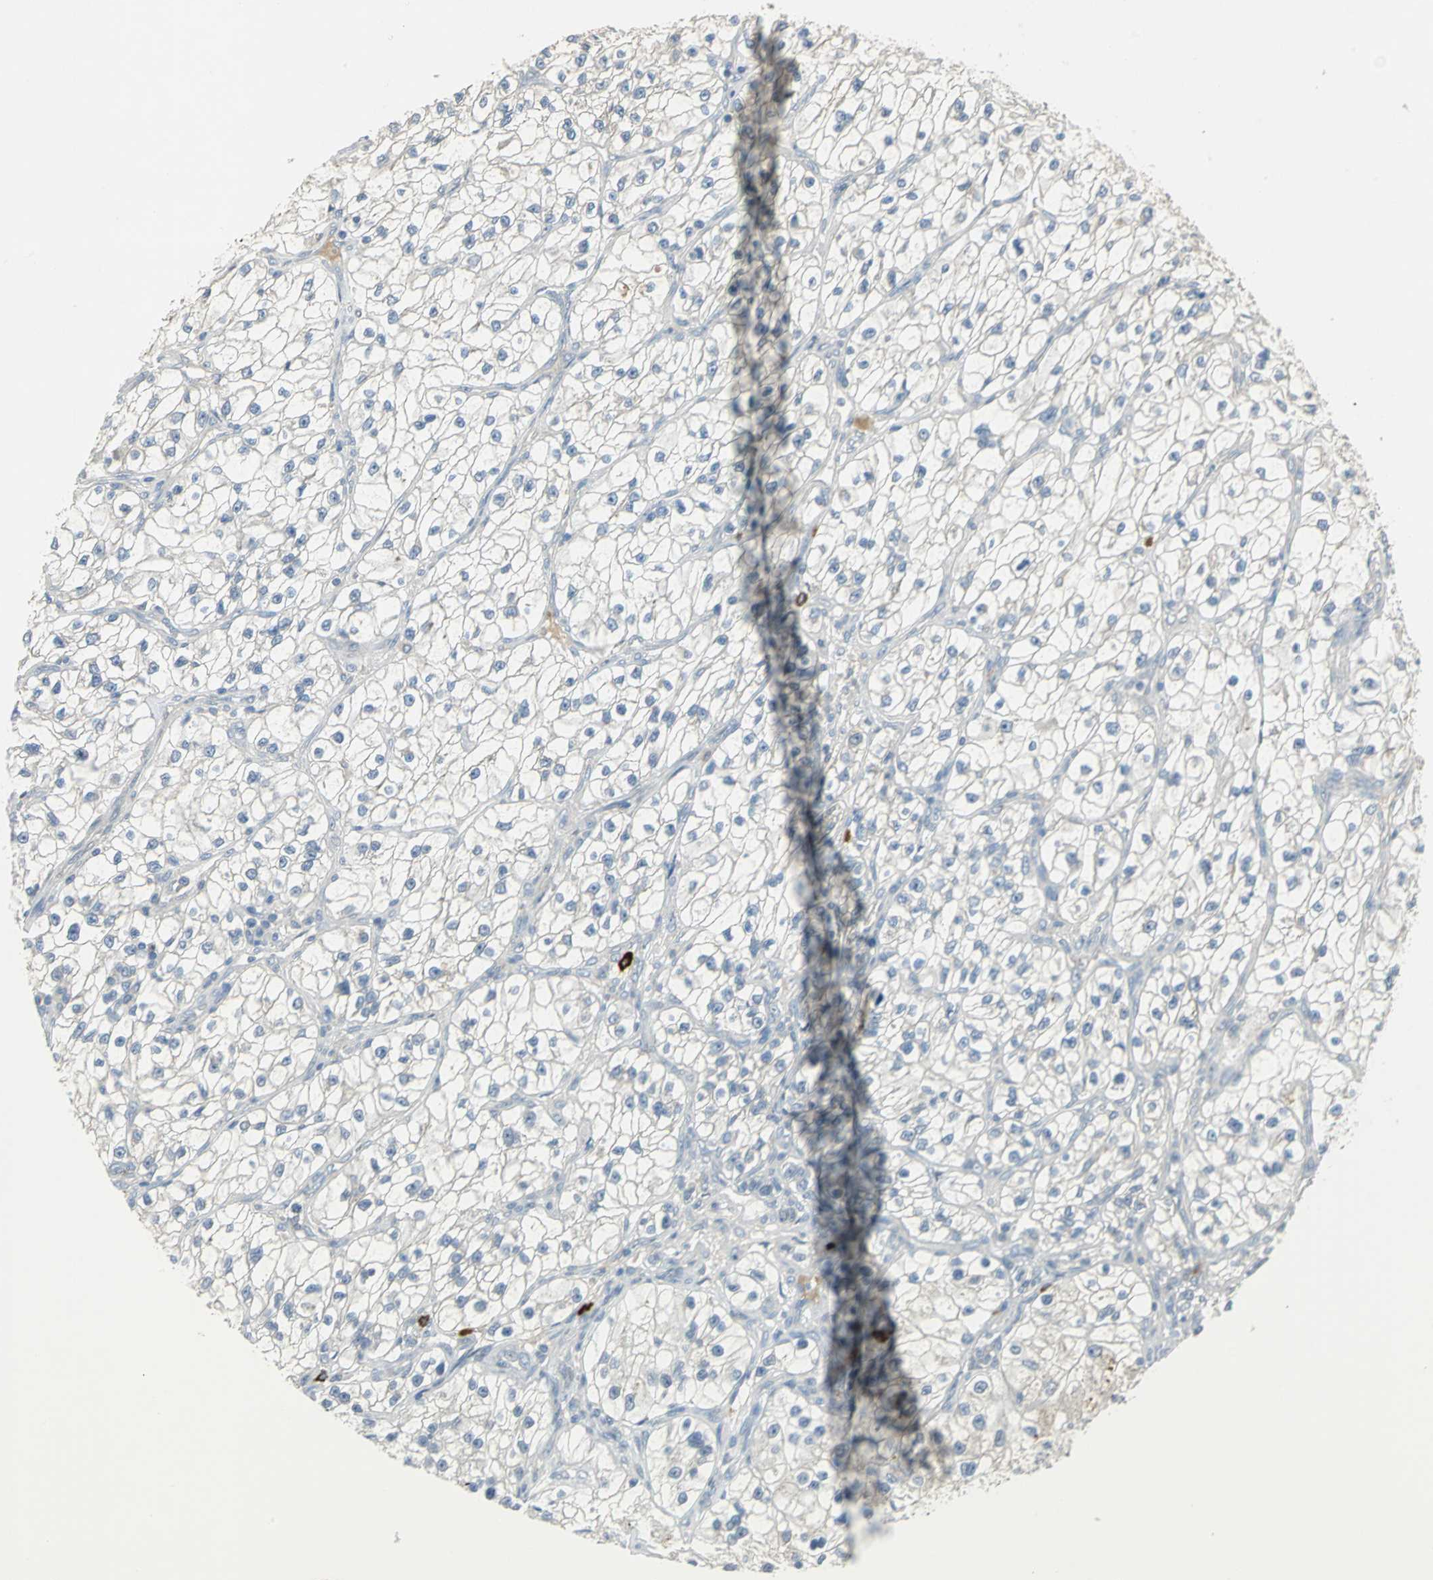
{"staining": {"intensity": "negative", "quantity": "none", "location": "none"}, "tissue": "renal cancer", "cell_type": "Tumor cells", "image_type": "cancer", "snomed": [{"axis": "morphology", "description": "Adenocarcinoma, NOS"}, {"axis": "topography", "description": "Kidney"}], "caption": "Human renal cancer (adenocarcinoma) stained for a protein using IHC displays no expression in tumor cells.", "gene": "PROC", "patient": {"sex": "female", "age": 57}}